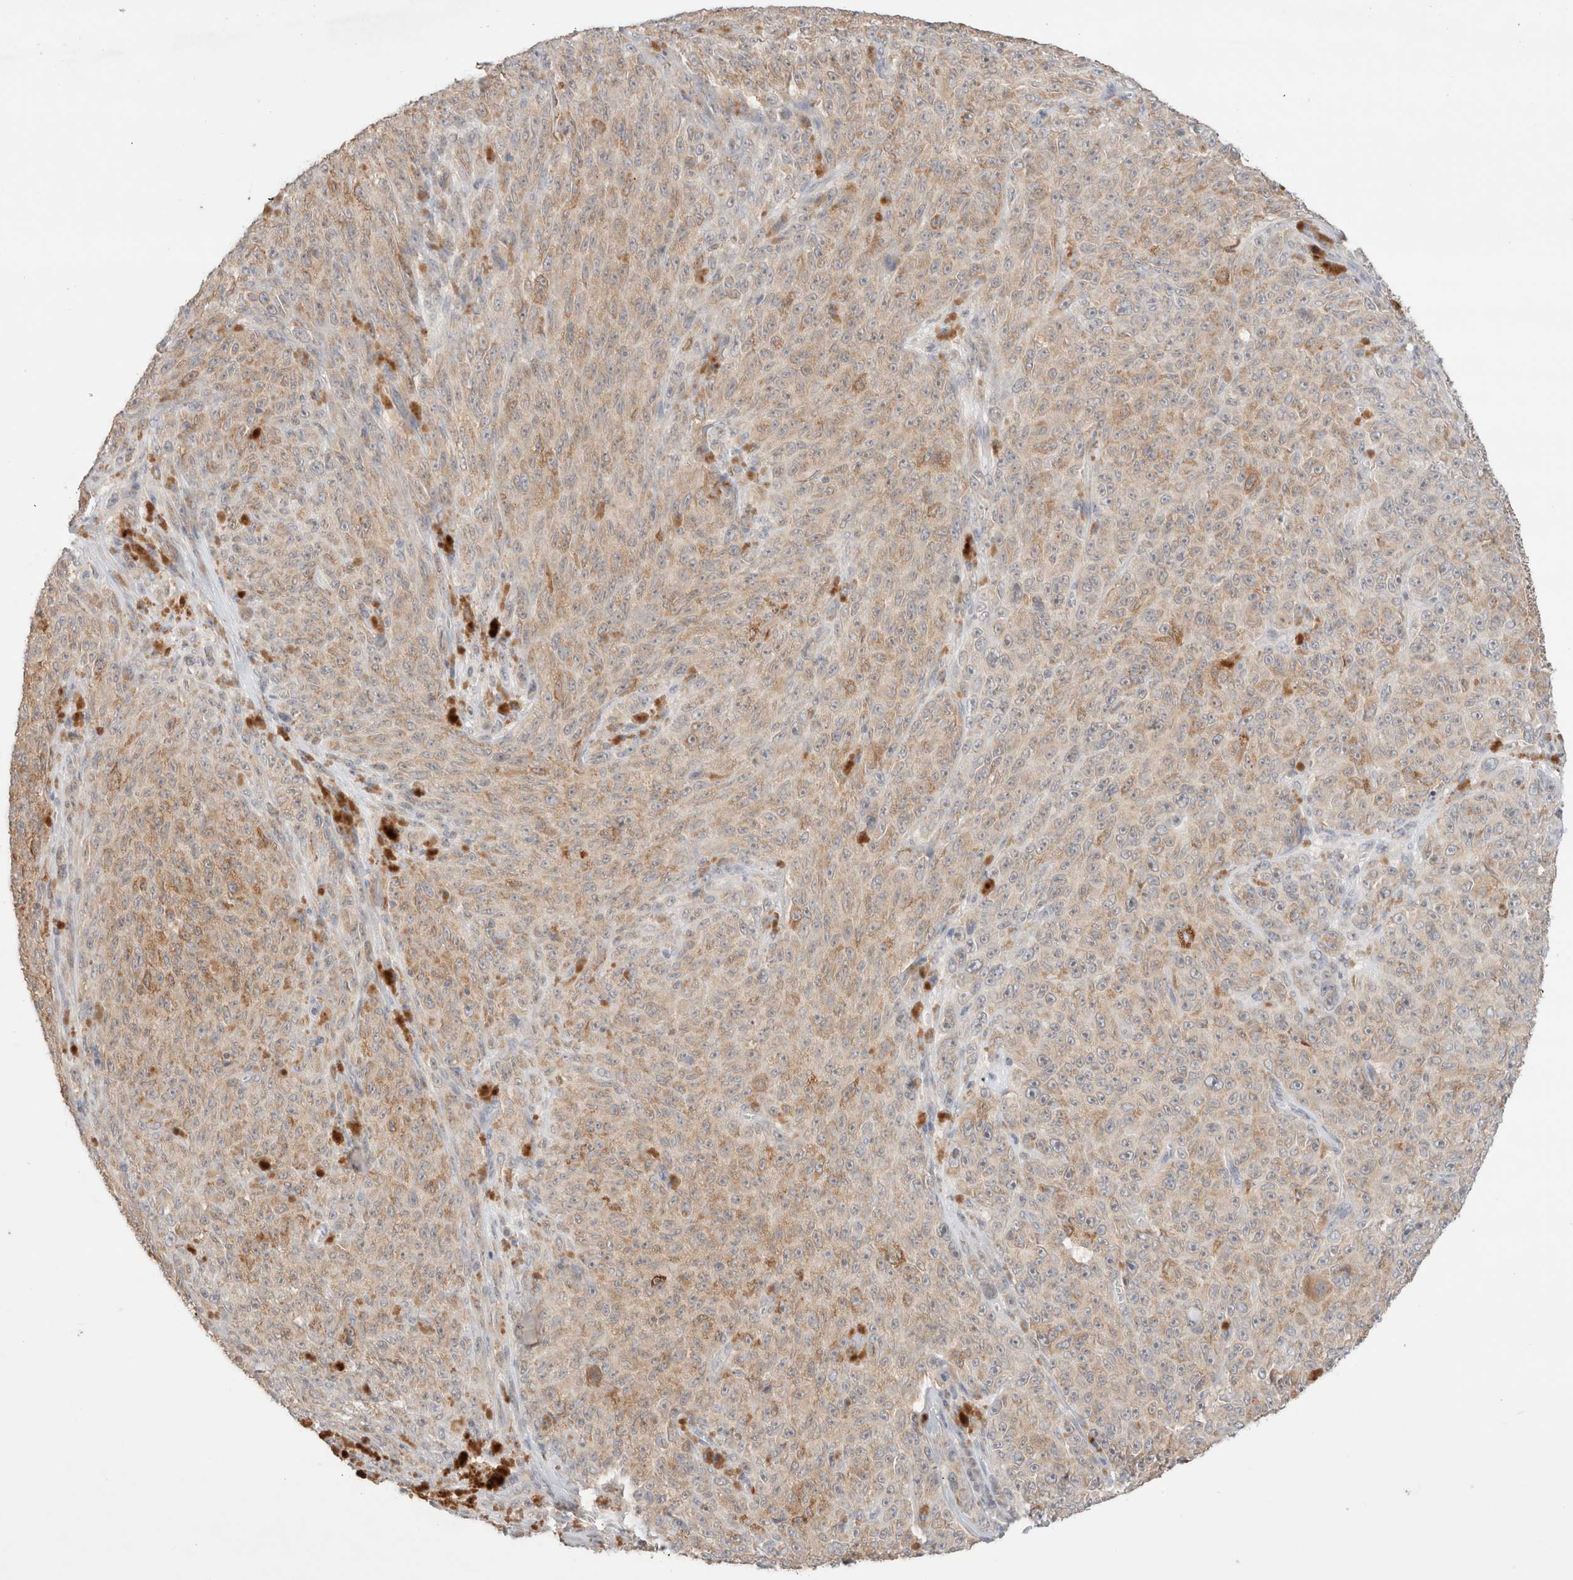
{"staining": {"intensity": "weak", "quantity": ">75%", "location": "cytoplasmic/membranous"}, "tissue": "melanoma", "cell_type": "Tumor cells", "image_type": "cancer", "snomed": [{"axis": "morphology", "description": "Malignant melanoma, NOS"}, {"axis": "topography", "description": "Skin"}], "caption": "Immunohistochemical staining of human malignant melanoma shows low levels of weak cytoplasmic/membranous protein positivity in approximately >75% of tumor cells.", "gene": "TRIM41", "patient": {"sex": "female", "age": 82}}